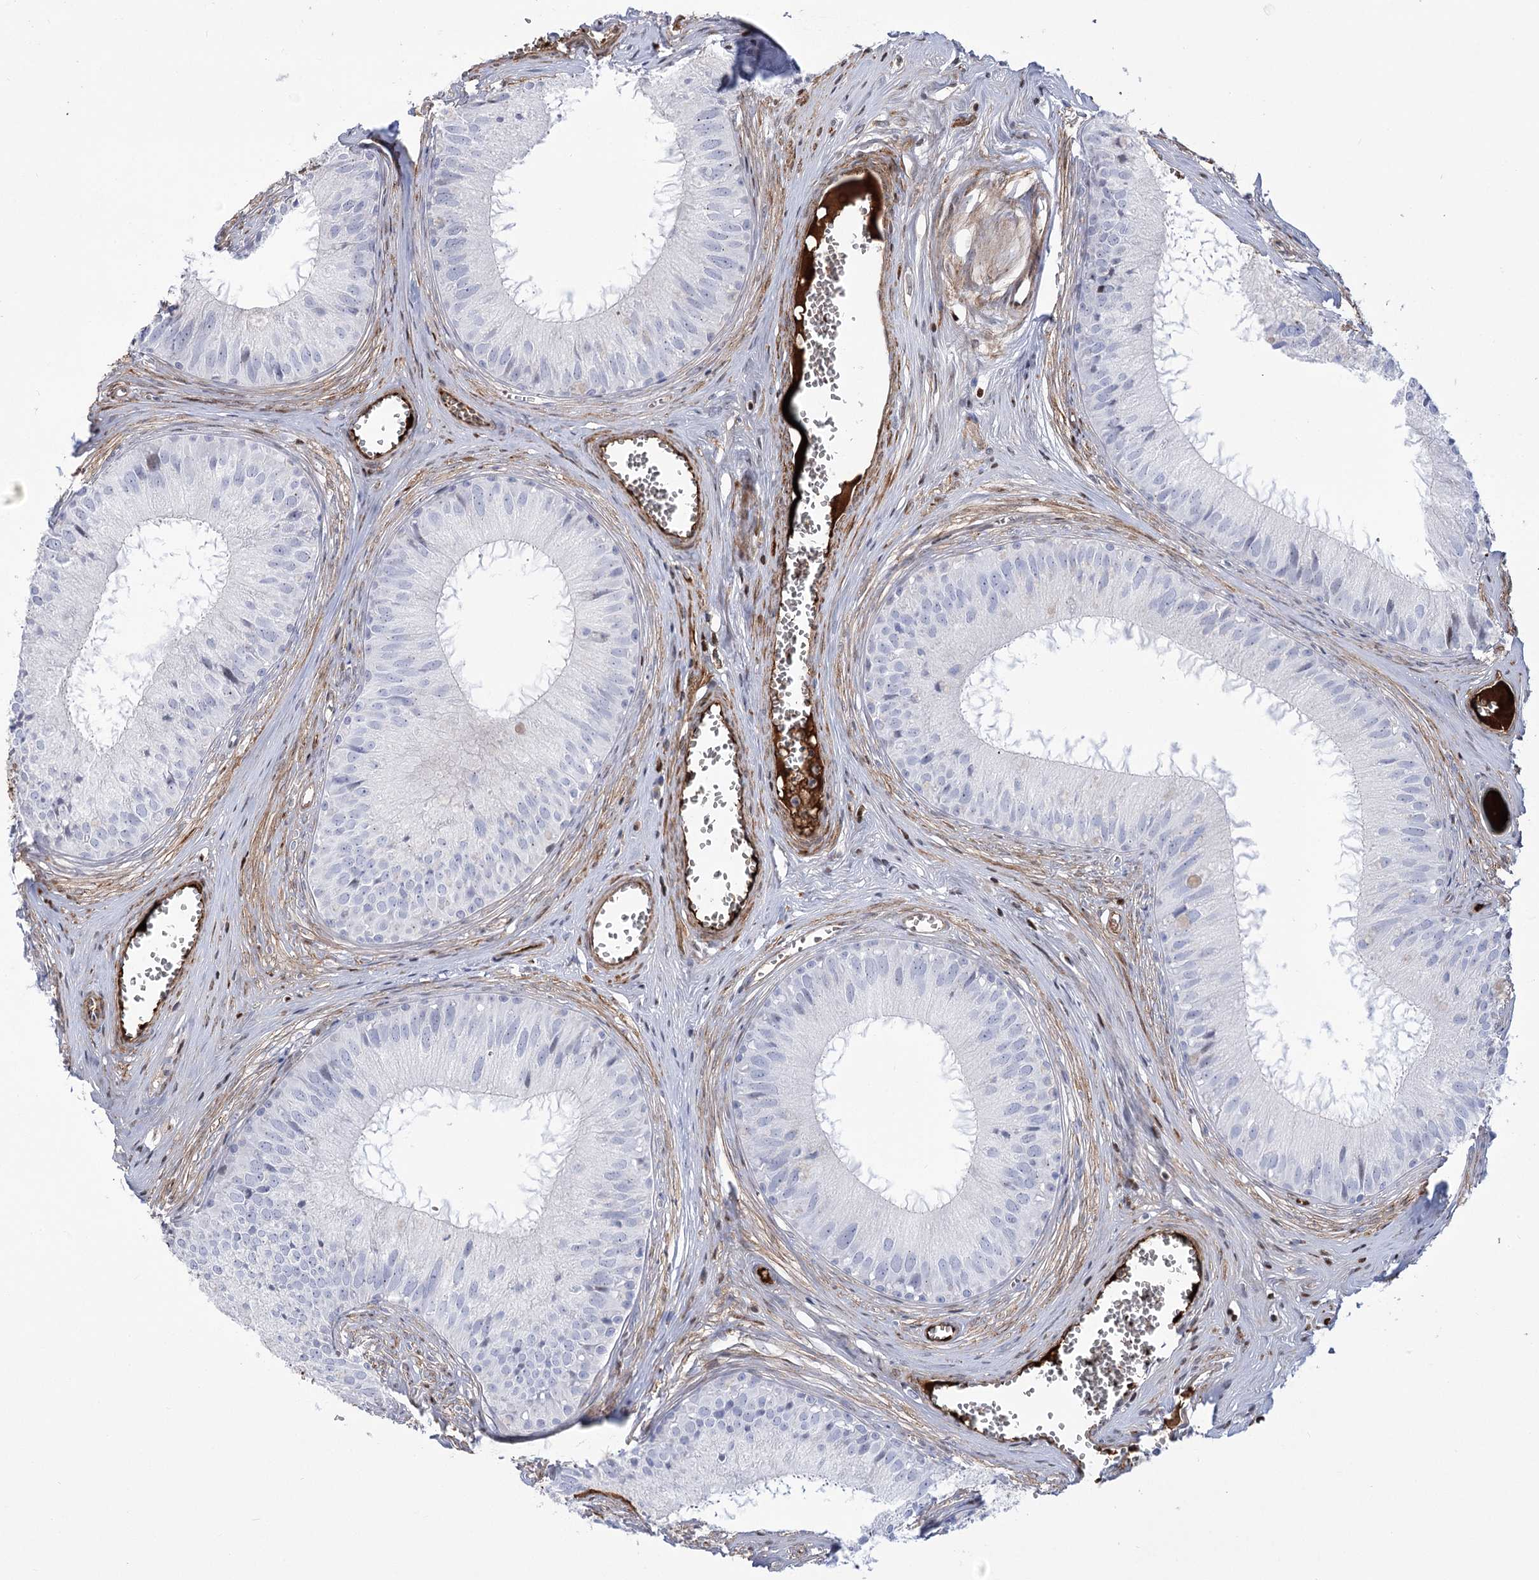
{"staining": {"intensity": "negative", "quantity": "none", "location": "none"}, "tissue": "epididymis", "cell_type": "Glandular cells", "image_type": "normal", "snomed": [{"axis": "morphology", "description": "Normal tissue, NOS"}, {"axis": "topography", "description": "Epididymis"}], "caption": "Epididymis was stained to show a protein in brown. There is no significant positivity in glandular cells. (DAB (3,3'-diaminobenzidine) immunohistochemistry, high magnification).", "gene": "ANKRD23", "patient": {"sex": "male", "age": 36}}